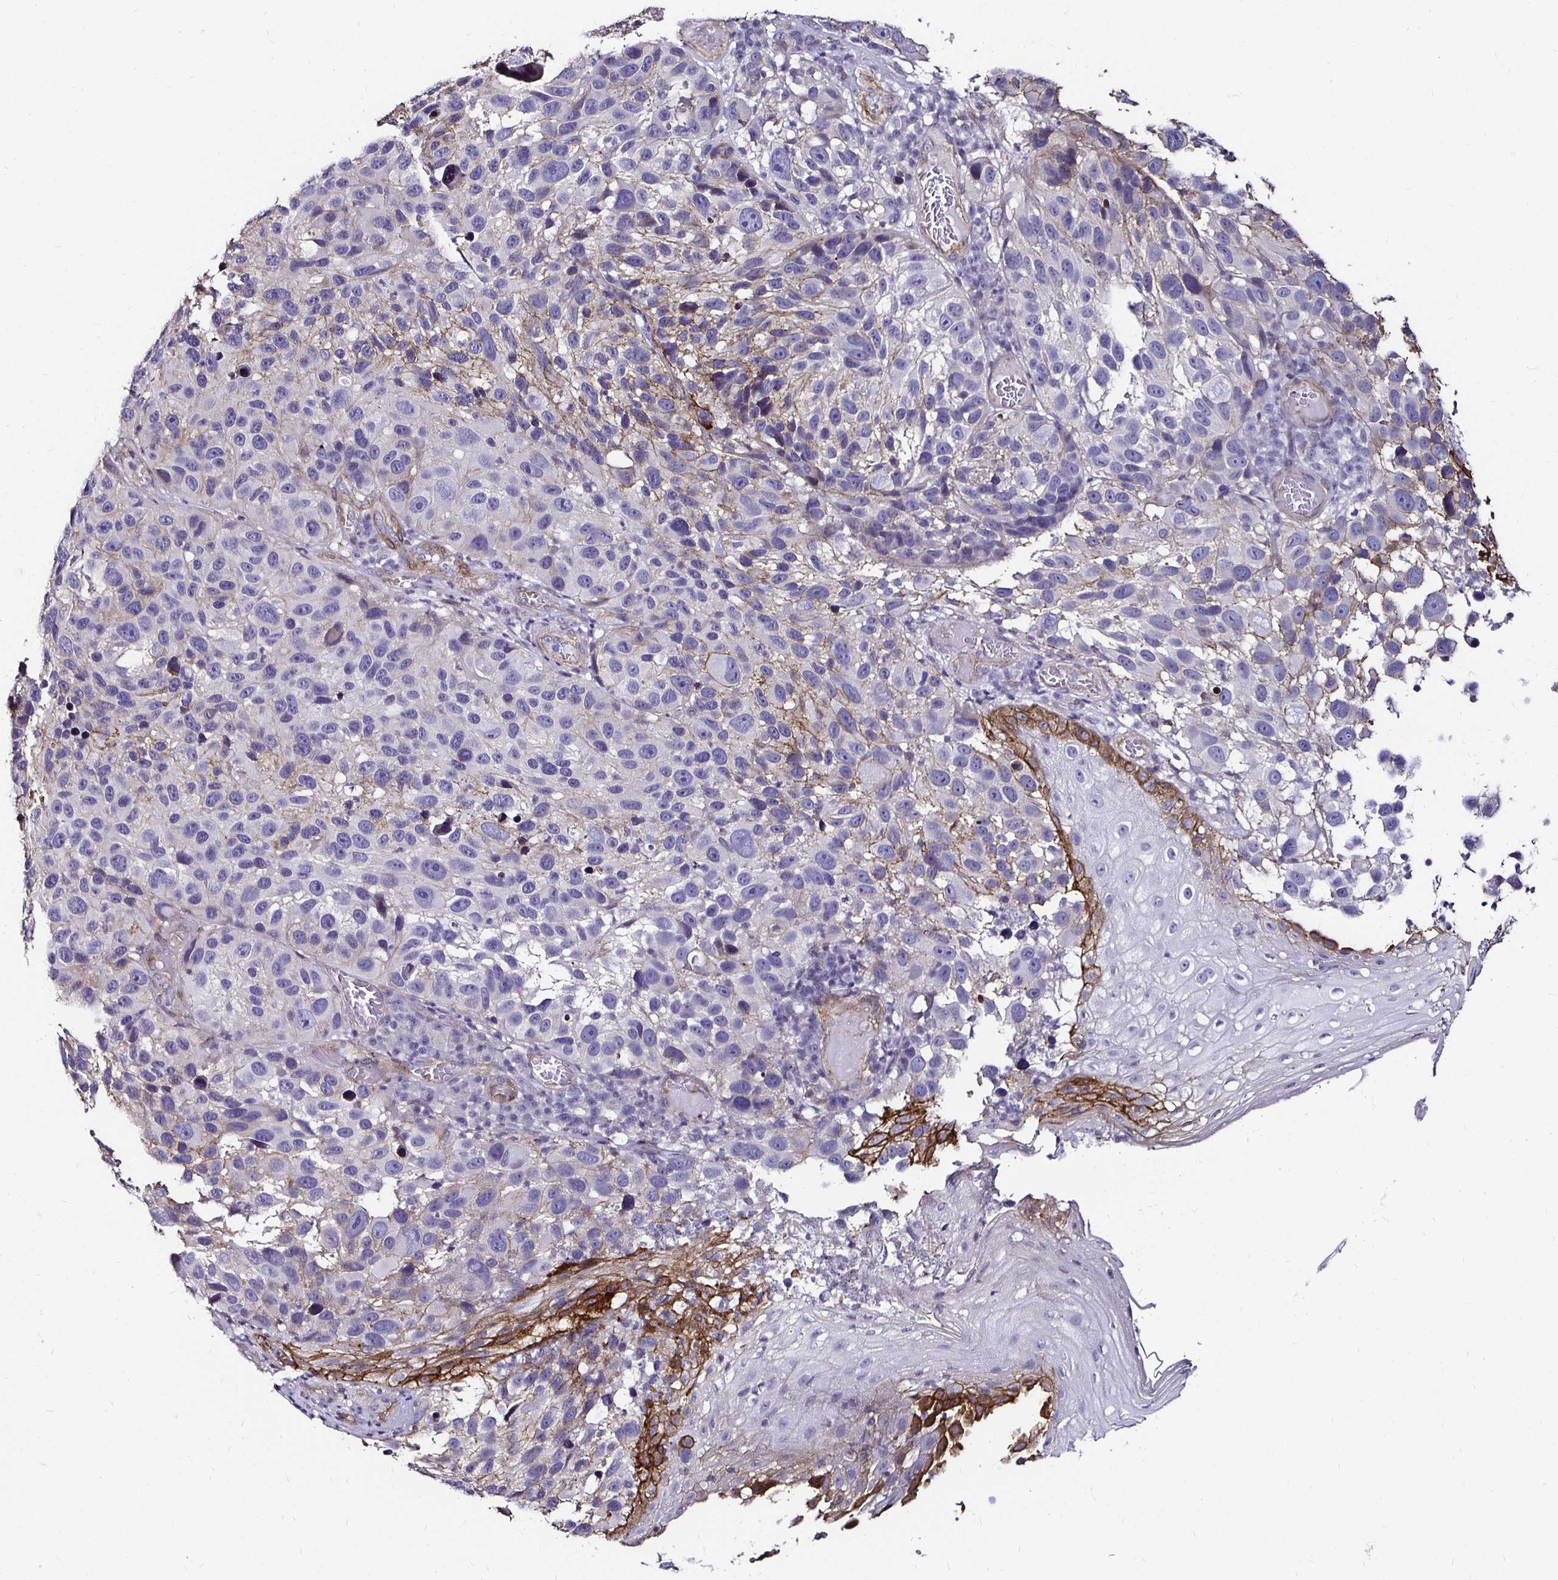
{"staining": {"intensity": "negative", "quantity": "none", "location": "none"}, "tissue": "melanoma", "cell_type": "Tumor cells", "image_type": "cancer", "snomed": [{"axis": "morphology", "description": "Malignant melanoma, NOS"}, {"axis": "topography", "description": "Skin"}], "caption": "Tumor cells are negative for protein expression in human melanoma. The staining is performed using DAB (3,3'-diaminobenzidine) brown chromogen with nuclei counter-stained in using hematoxylin.", "gene": "ITGB1", "patient": {"sex": "male", "age": 53}}